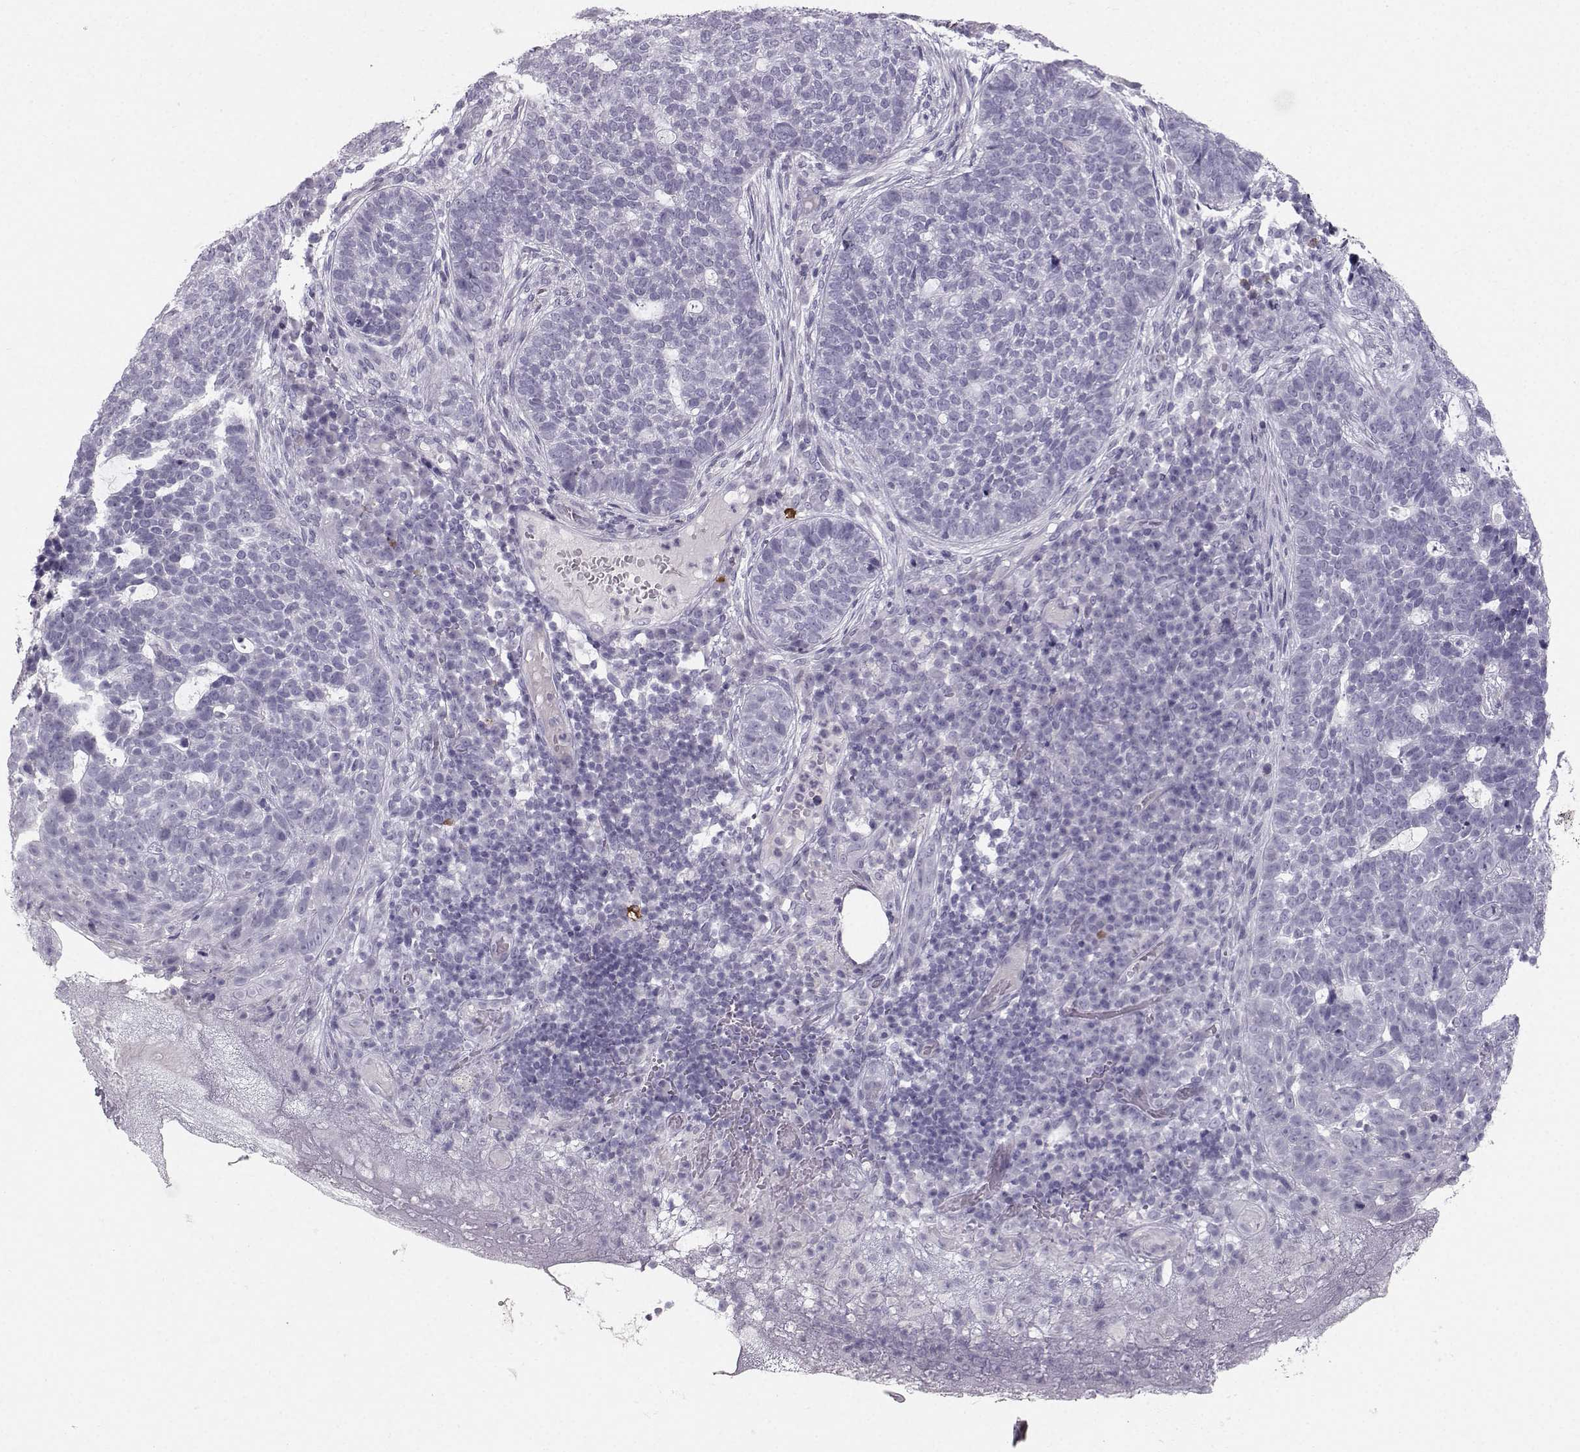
{"staining": {"intensity": "negative", "quantity": "none", "location": "none"}, "tissue": "skin cancer", "cell_type": "Tumor cells", "image_type": "cancer", "snomed": [{"axis": "morphology", "description": "Basal cell carcinoma"}, {"axis": "topography", "description": "Skin"}], "caption": "This is an IHC histopathology image of human skin cancer. There is no expression in tumor cells.", "gene": "CASR", "patient": {"sex": "female", "age": 69}}